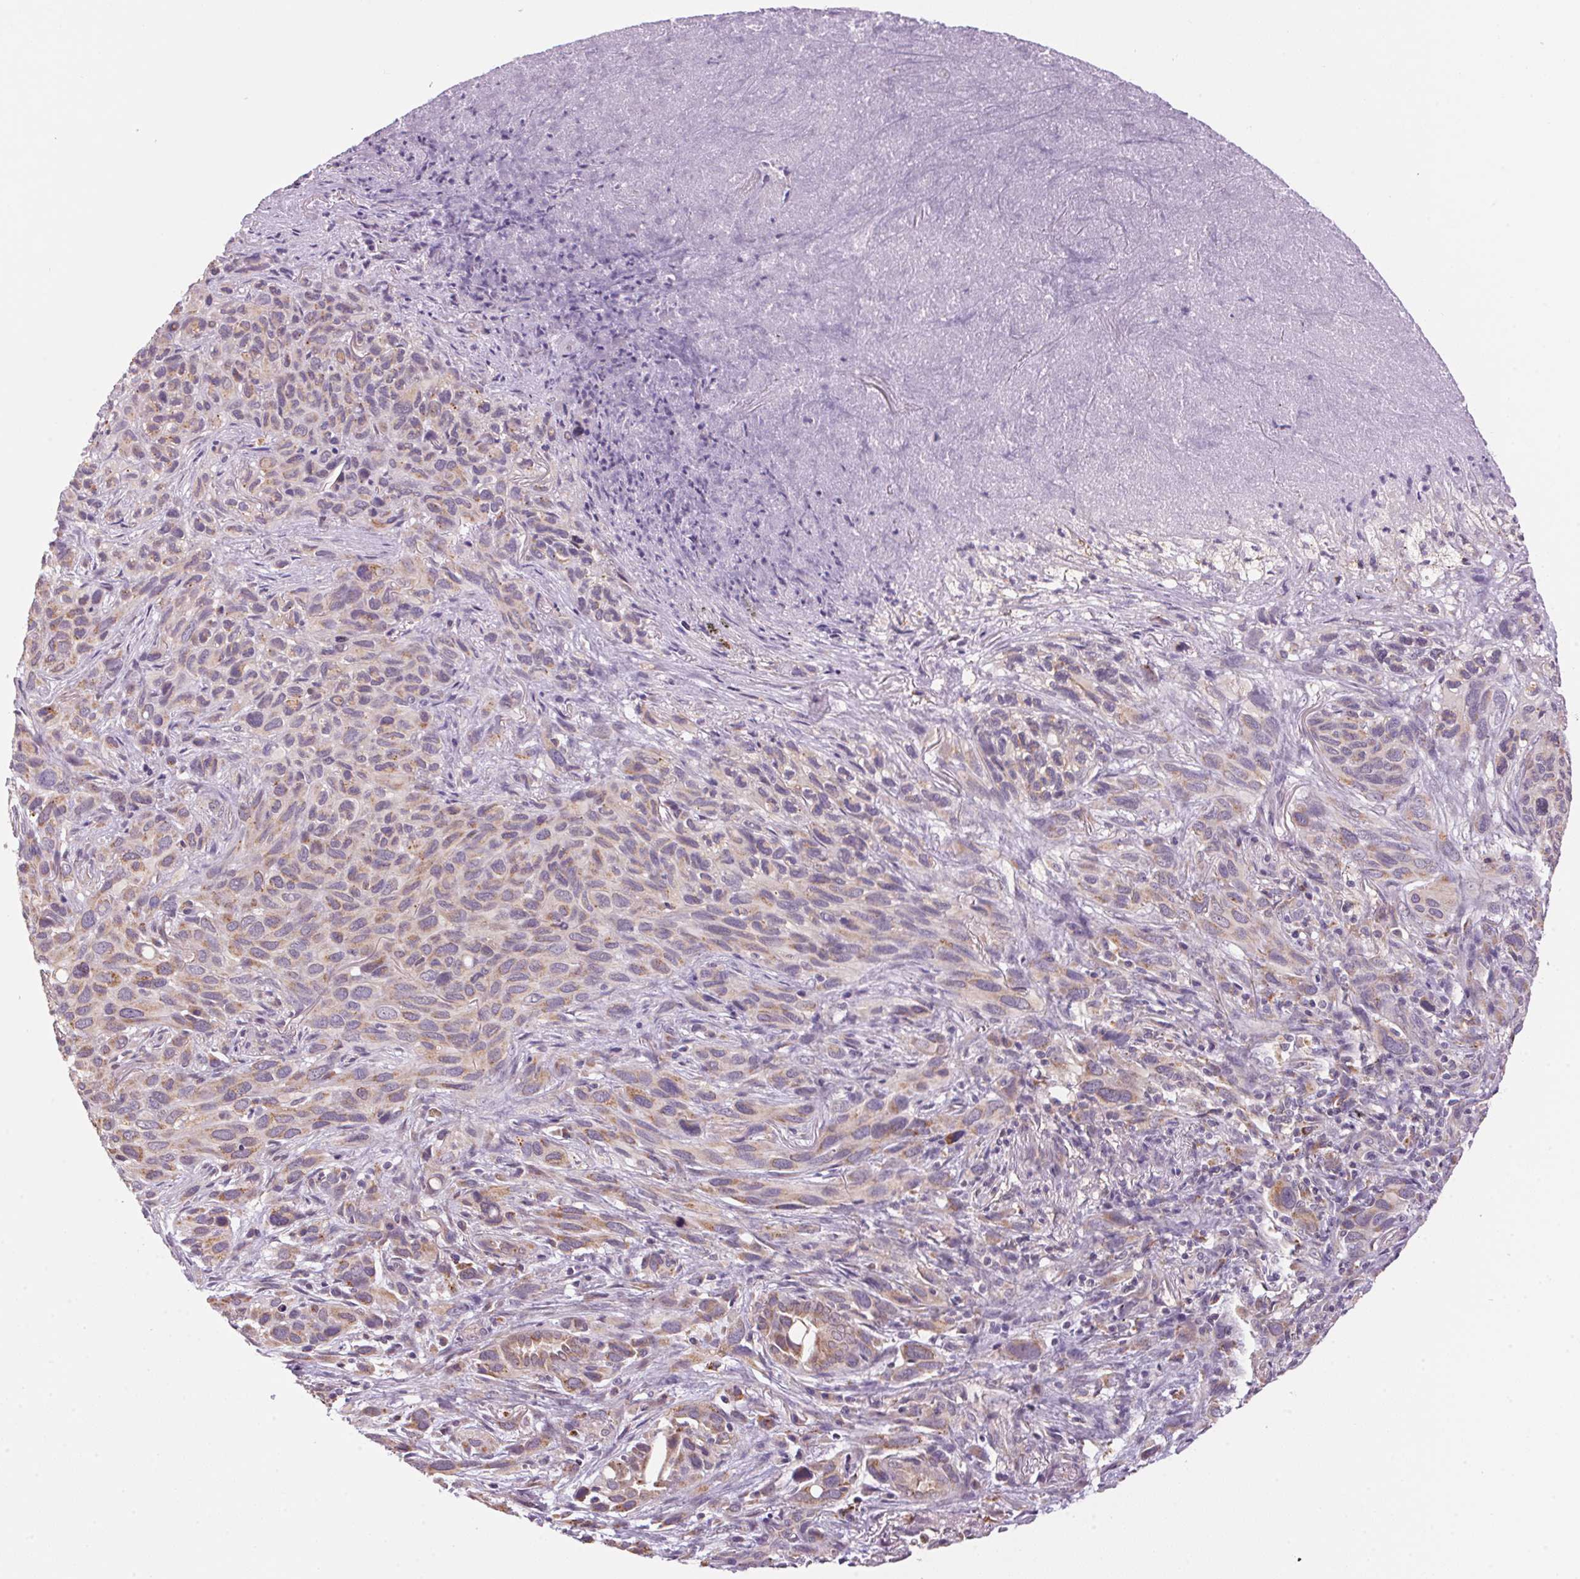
{"staining": {"intensity": "weak", "quantity": "25%-75%", "location": "cytoplasmic/membranous"}, "tissue": "melanoma", "cell_type": "Tumor cells", "image_type": "cancer", "snomed": [{"axis": "morphology", "description": "Malignant melanoma, Metastatic site"}, {"axis": "topography", "description": "Lung"}], "caption": "Weak cytoplasmic/membranous positivity for a protein is present in approximately 25%-75% of tumor cells of melanoma using immunohistochemistry.", "gene": "ADH5", "patient": {"sex": "male", "age": 48}}